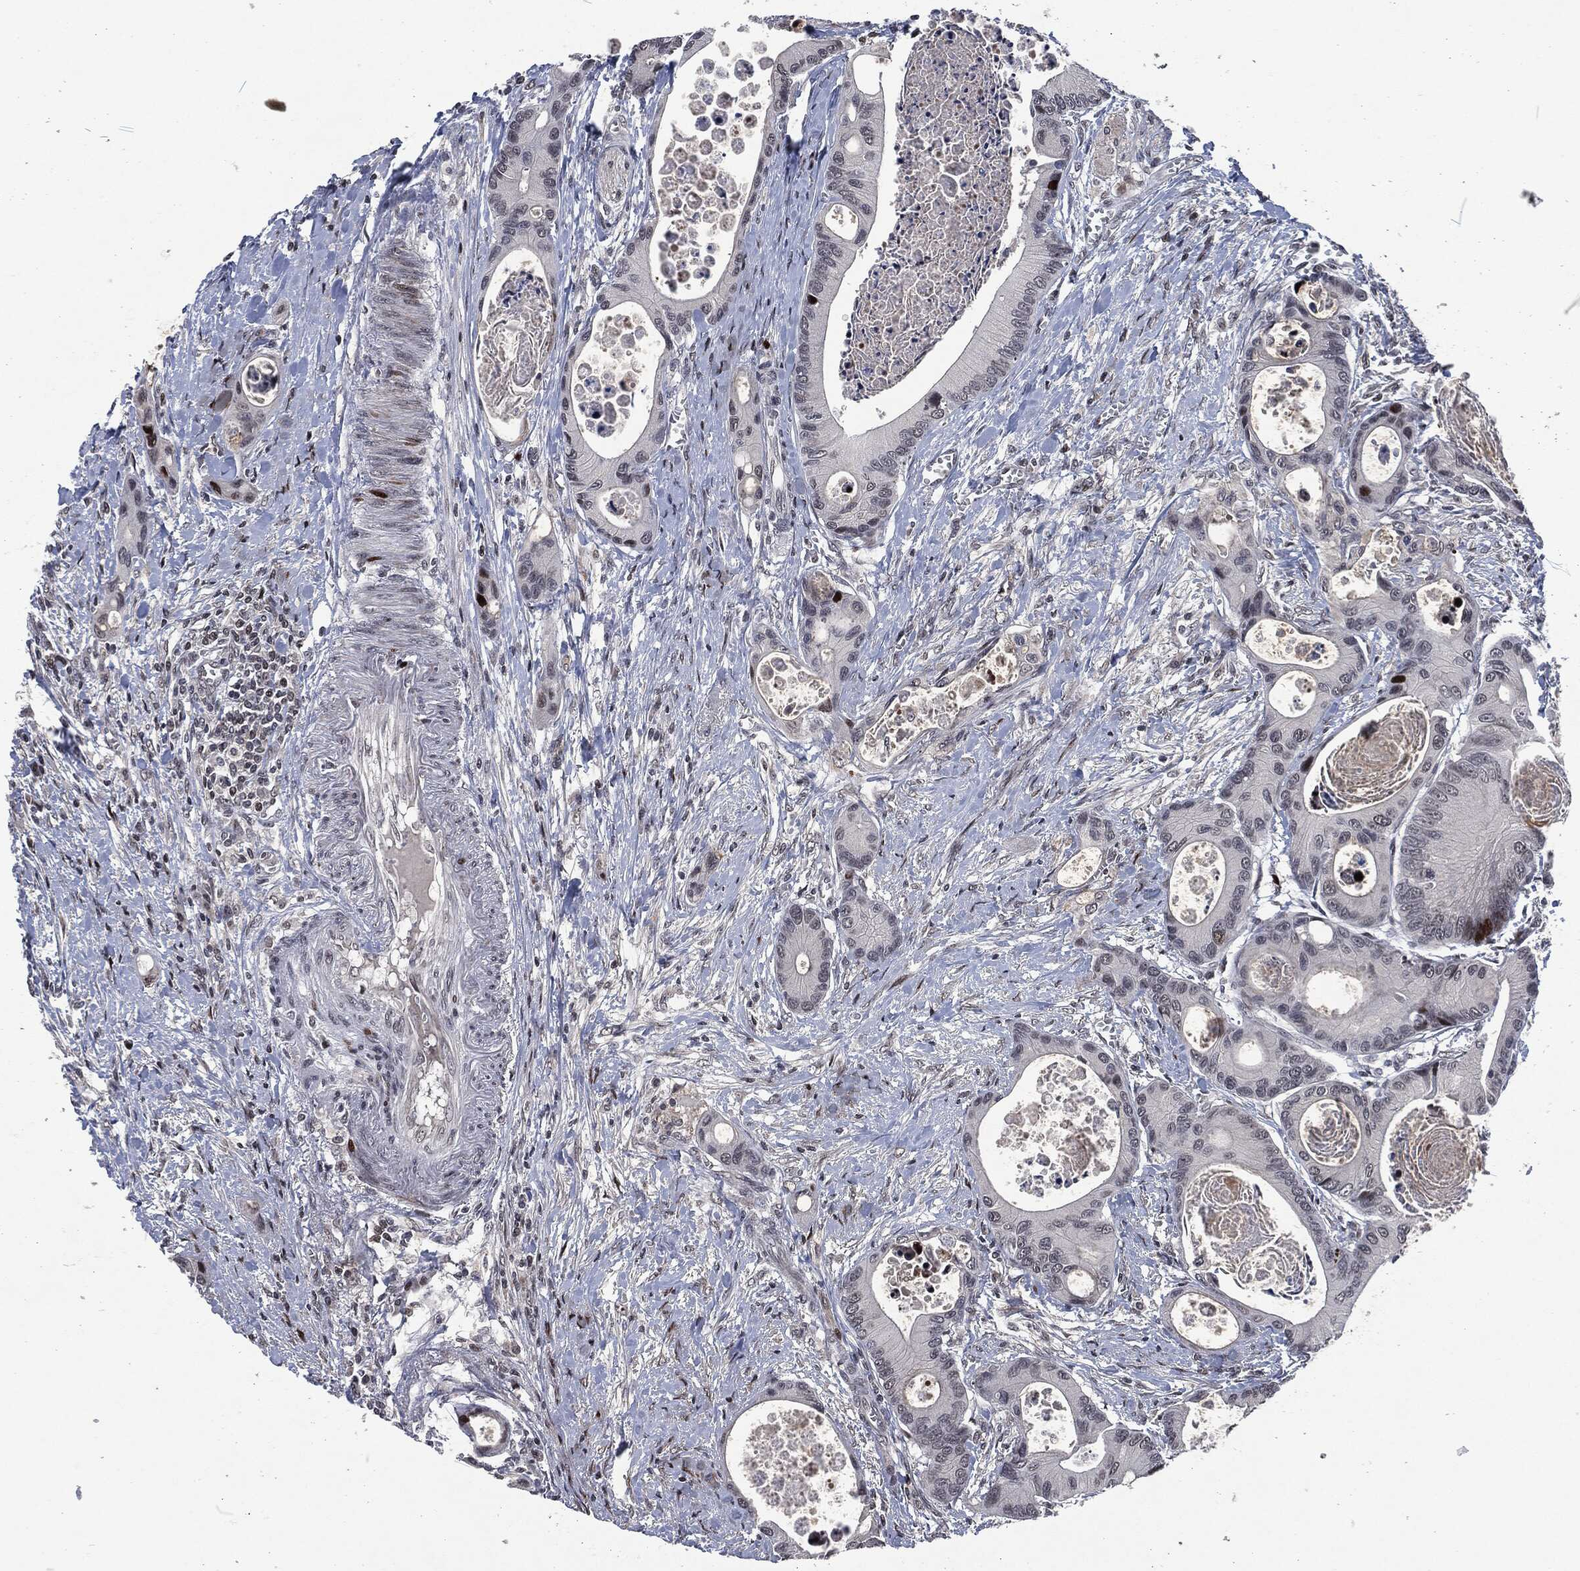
{"staining": {"intensity": "negative", "quantity": "none", "location": "none"}, "tissue": "colorectal cancer", "cell_type": "Tumor cells", "image_type": "cancer", "snomed": [{"axis": "morphology", "description": "Adenocarcinoma, NOS"}, {"axis": "topography", "description": "Colon"}], "caption": "Tumor cells show no significant expression in colorectal adenocarcinoma.", "gene": "EGFR", "patient": {"sex": "female", "age": 78}}